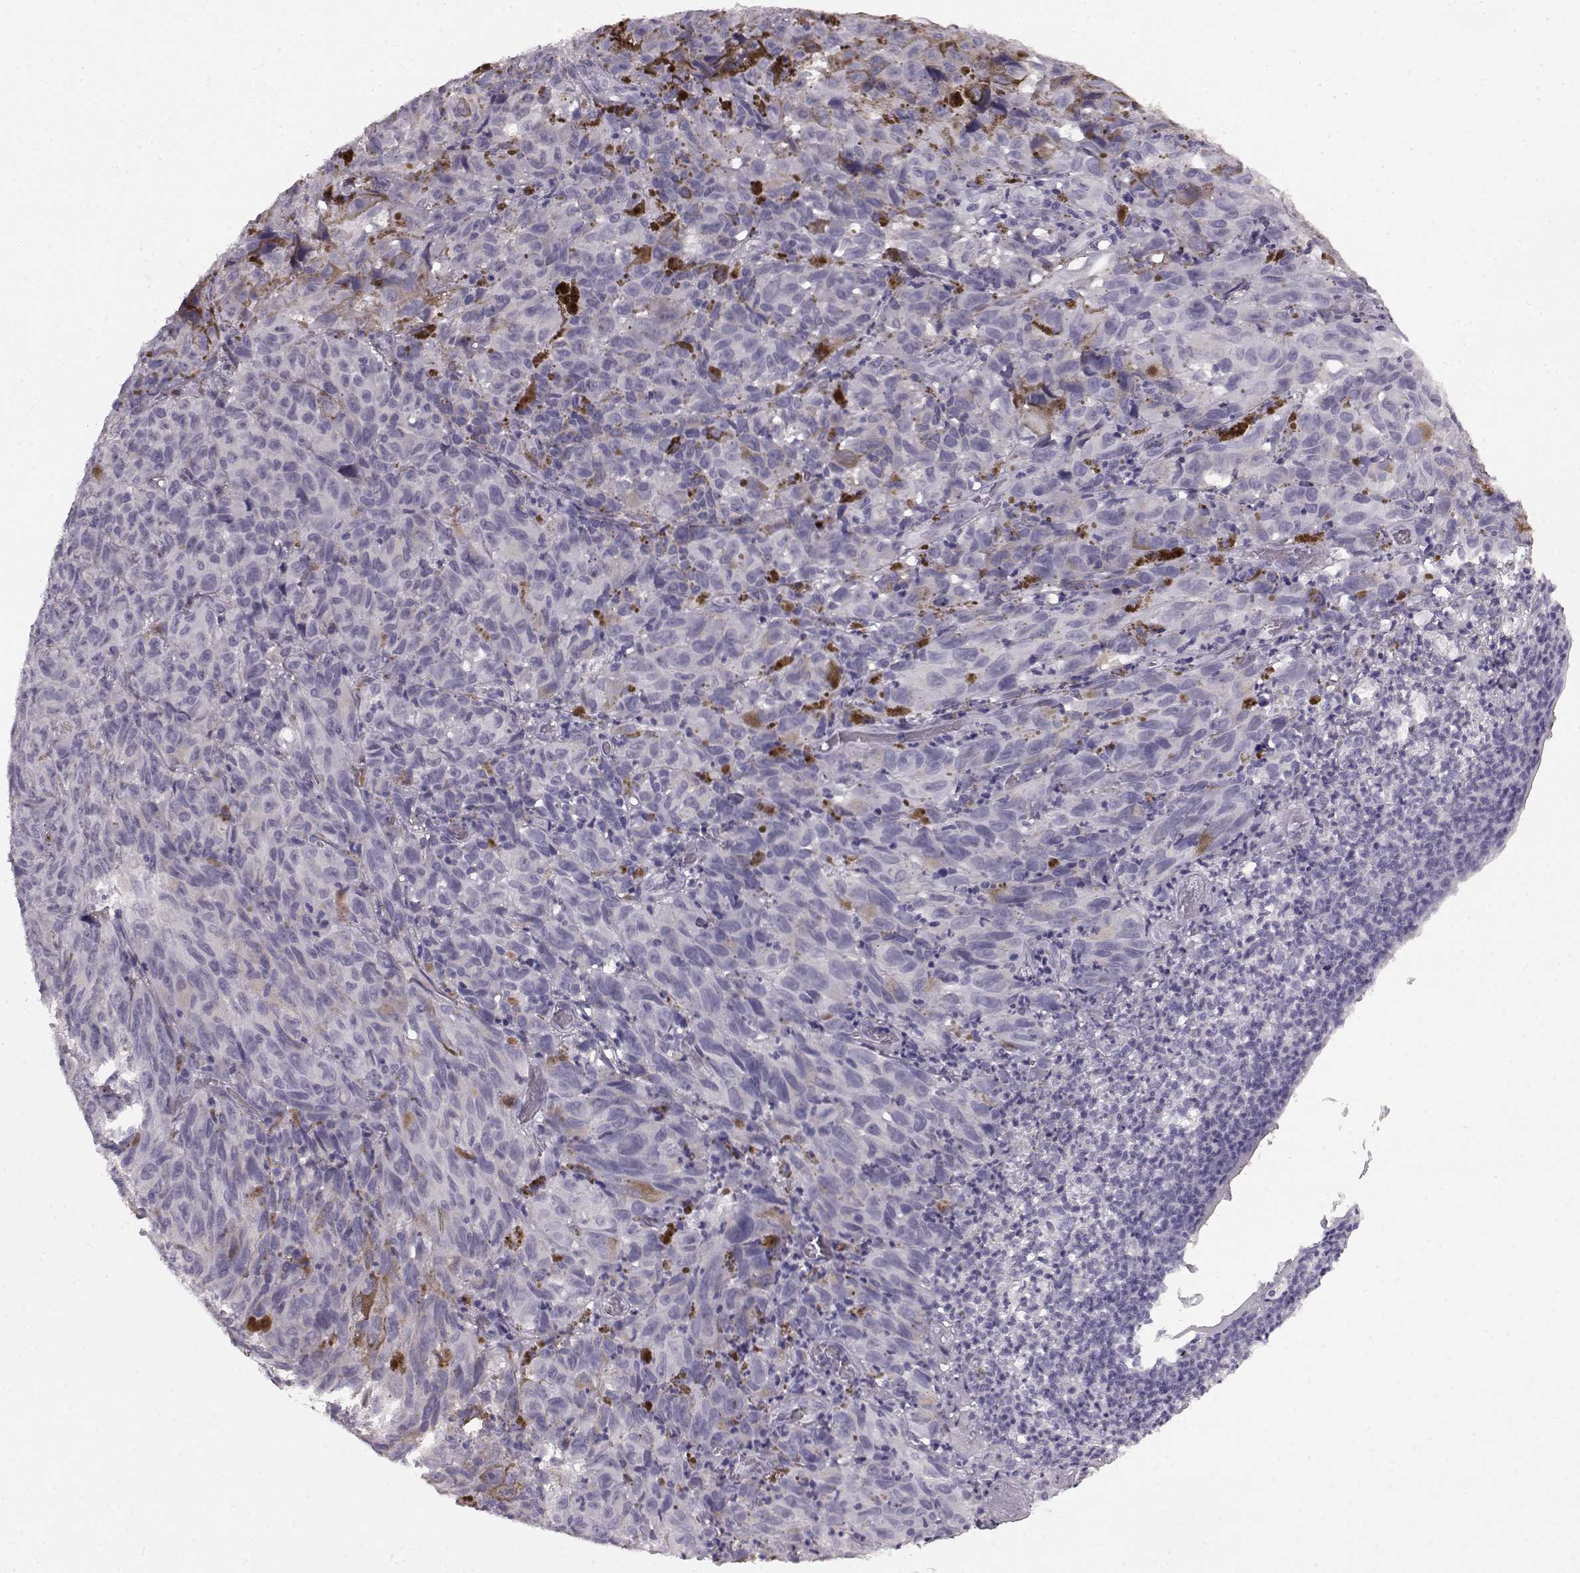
{"staining": {"intensity": "negative", "quantity": "none", "location": "none"}, "tissue": "melanoma", "cell_type": "Tumor cells", "image_type": "cancer", "snomed": [{"axis": "morphology", "description": "Malignant melanoma, NOS"}, {"axis": "topography", "description": "Vulva, labia, clitoris and Bartholin´s gland, NO"}], "caption": "Immunohistochemical staining of melanoma exhibits no significant expression in tumor cells.", "gene": "AIPL1", "patient": {"sex": "female", "age": 75}}